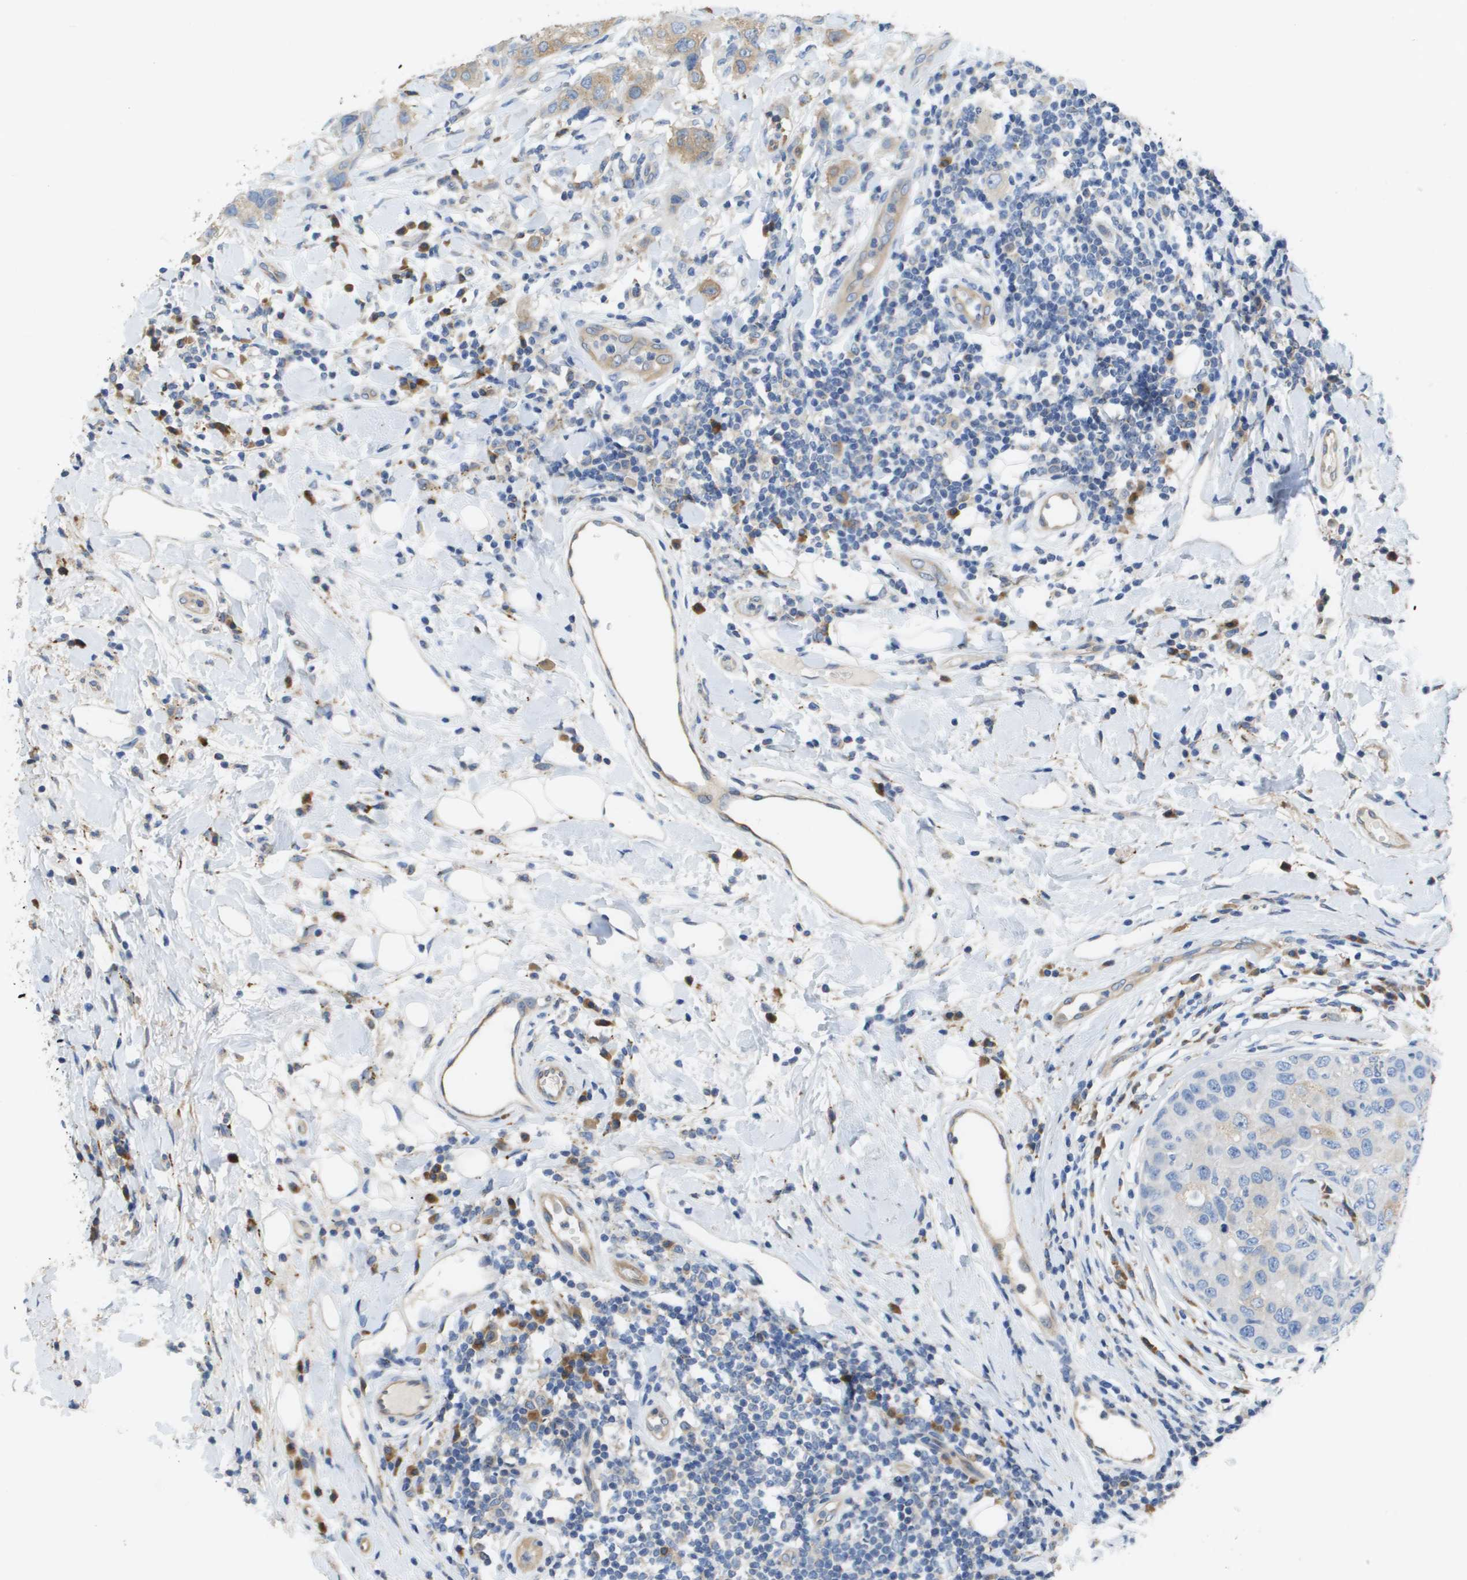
{"staining": {"intensity": "weak", "quantity": "<25%", "location": "cytoplasmic/membranous"}, "tissue": "breast cancer", "cell_type": "Tumor cells", "image_type": "cancer", "snomed": [{"axis": "morphology", "description": "Duct carcinoma"}, {"axis": "topography", "description": "Breast"}], "caption": "Infiltrating ductal carcinoma (breast) was stained to show a protein in brown. There is no significant positivity in tumor cells.", "gene": "CASP10", "patient": {"sex": "female", "age": 27}}